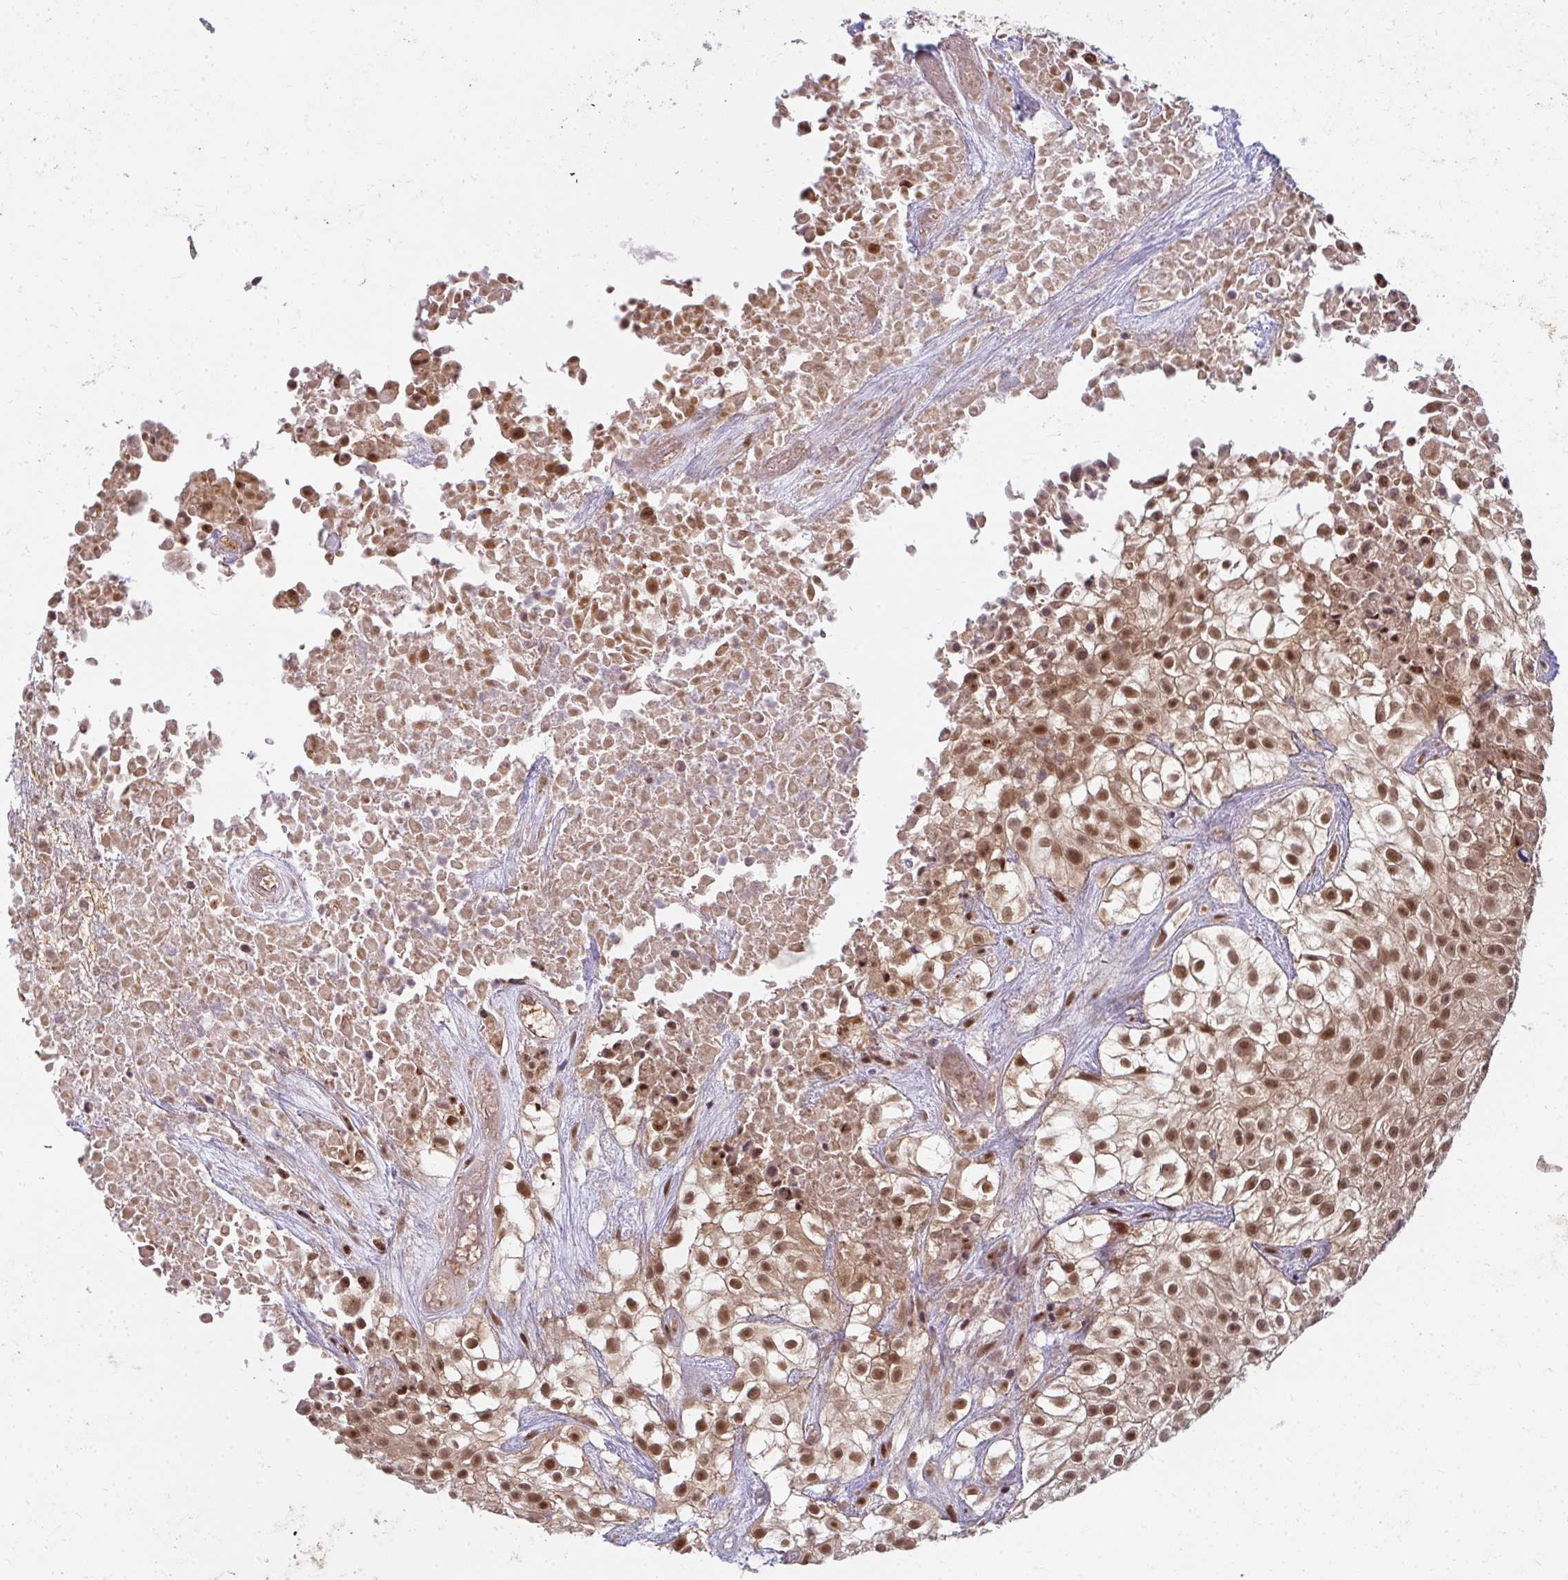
{"staining": {"intensity": "moderate", "quantity": ">75%", "location": "cytoplasmic/membranous,nuclear"}, "tissue": "urothelial cancer", "cell_type": "Tumor cells", "image_type": "cancer", "snomed": [{"axis": "morphology", "description": "Urothelial carcinoma, High grade"}, {"axis": "topography", "description": "Urinary bladder"}], "caption": "An image of human urothelial carcinoma (high-grade) stained for a protein demonstrates moderate cytoplasmic/membranous and nuclear brown staining in tumor cells.", "gene": "GTF3C6", "patient": {"sex": "male", "age": 56}}